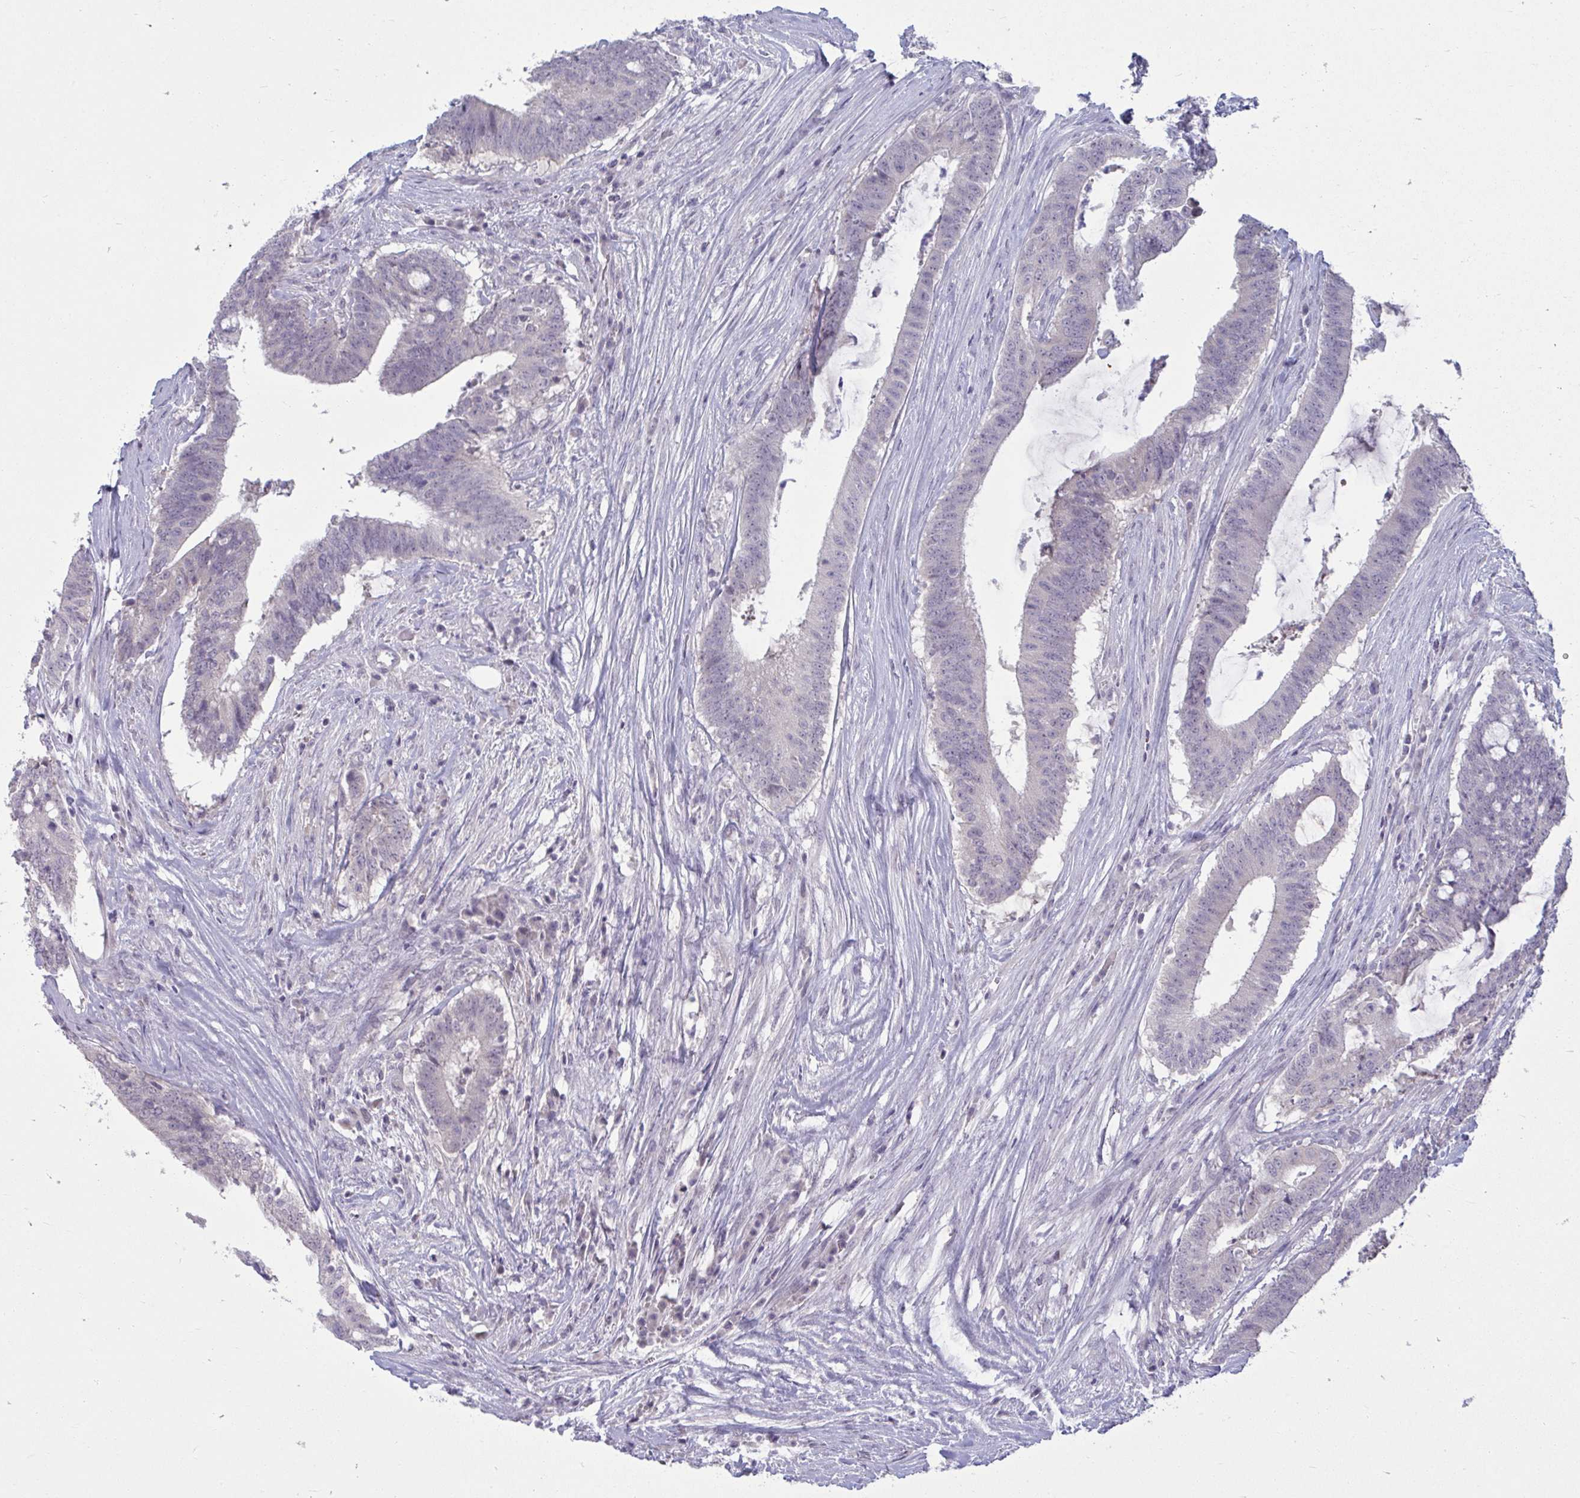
{"staining": {"intensity": "negative", "quantity": "none", "location": "none"}, "tissue": "colorectal cancer", "cell_type": "Tumor cells", "image_type": "cancer", "snomed": [{"axis": "morphology", "description": "Adenocarcinoma, NOS"}, {"axis": "topography", "description": "Colon"}], "caption": "Immunohistochemistry (IHC) histopathology image of human colorectal cancer stained for a protein (brown), which exhibits no positivity in tumor cells. Nuclei are stained in blue.", "gene": "RNASEH1", "patient": {"sex": "female", "age": 43}}